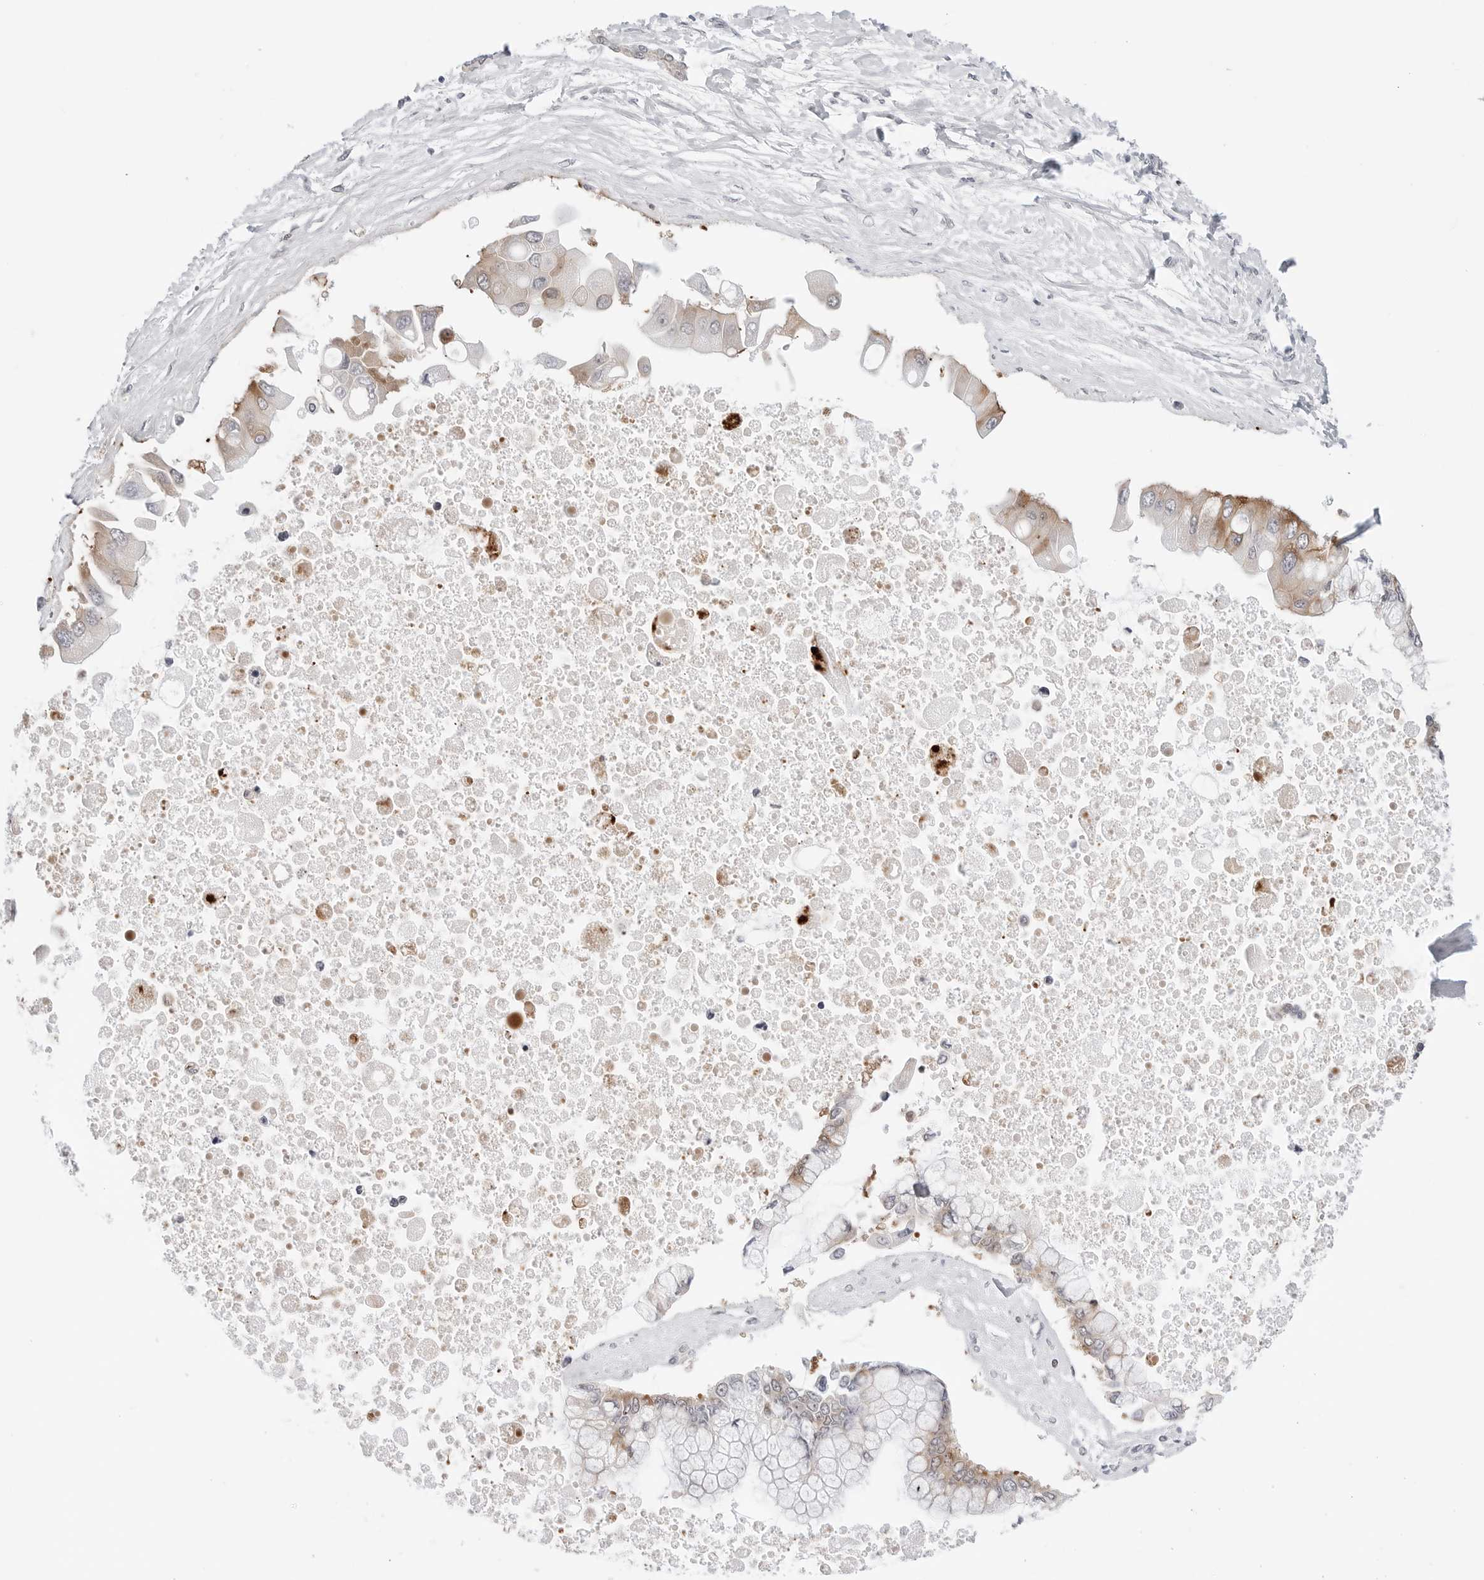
{"staining": {"intensity": "moderate", "quantity": "25%-75%", "location": "cytoplasmic/membranous"}, "tissue": "liver cancer", "cell_type": "Tumor cells", "image_type": "cancer", "snomed": [{"axis": "morphology", "description": "Cholangiocarcinoma"}, {"axis": "topography", "description": "Liver"}], "caption": "Liver cancer (cholangiocarcinoma) stained for a protein reveals moderate cytoplasmic/membranous positivity in tumor cells. The staining was performed using DAB to visualize the protein expression in brown, while the nuclei were stained in blue with hematoxylin (Magnification: 20x).", "gene": "C1orf162", "patient": {"sex": "male", "age": 50}}